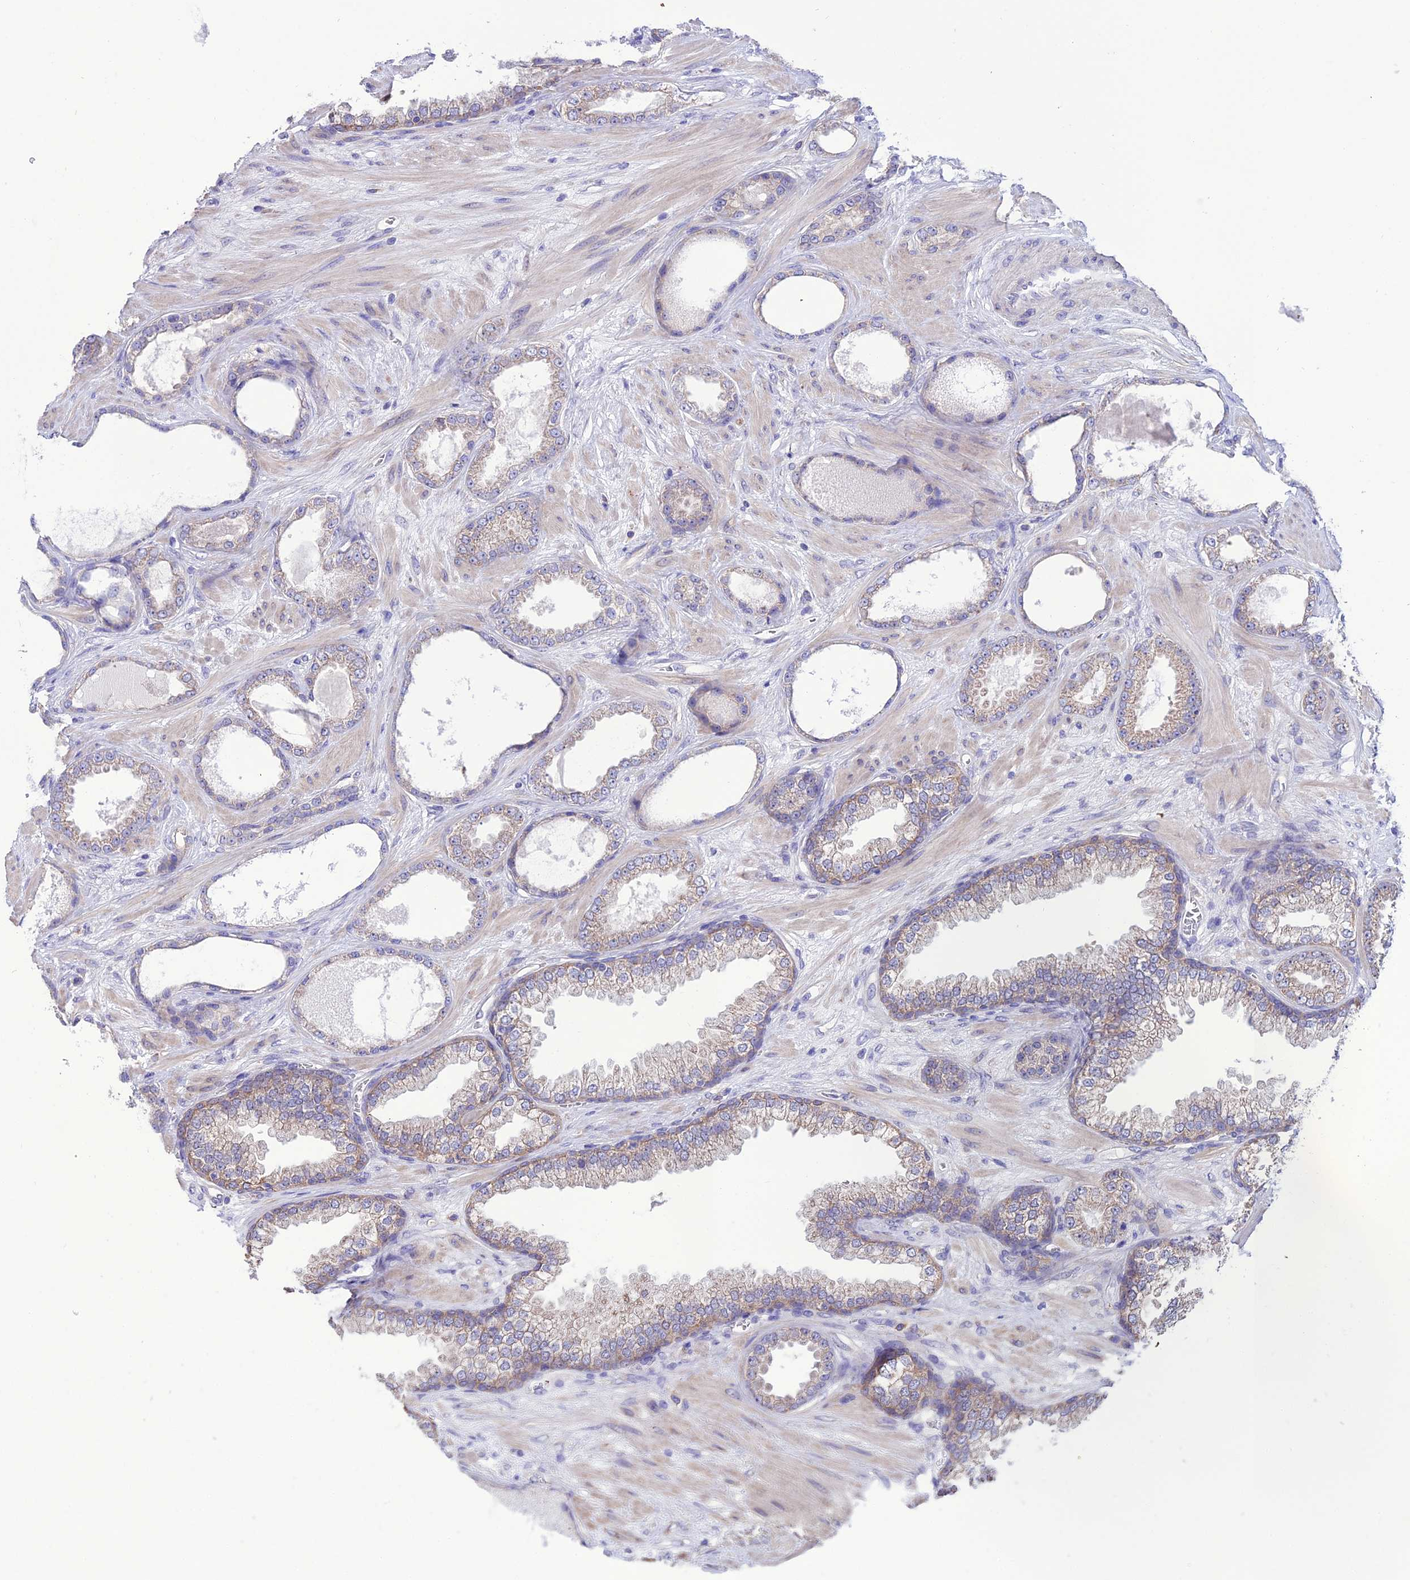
{"staining": {"intensity": "weak", "quantity": "25%-75%", "location": "cytoplasmic/membranous"}, "tissue": "prostate cancer", "cell_type": "Tumor cells", "image_type": "cancer", "snomed": [{"axis": "morphology", "description": "Adenocarcinoma, Low grade"}, {"axis": "topography", "description": "Prostate"}], "caption": "Human prostate cancer (low-grade adenocarcinoma) stained with a protein marker exhibits weak staining in tumor cells.", "gene": "HOGA1", "patient": {"sex": "male", "age": 57}}